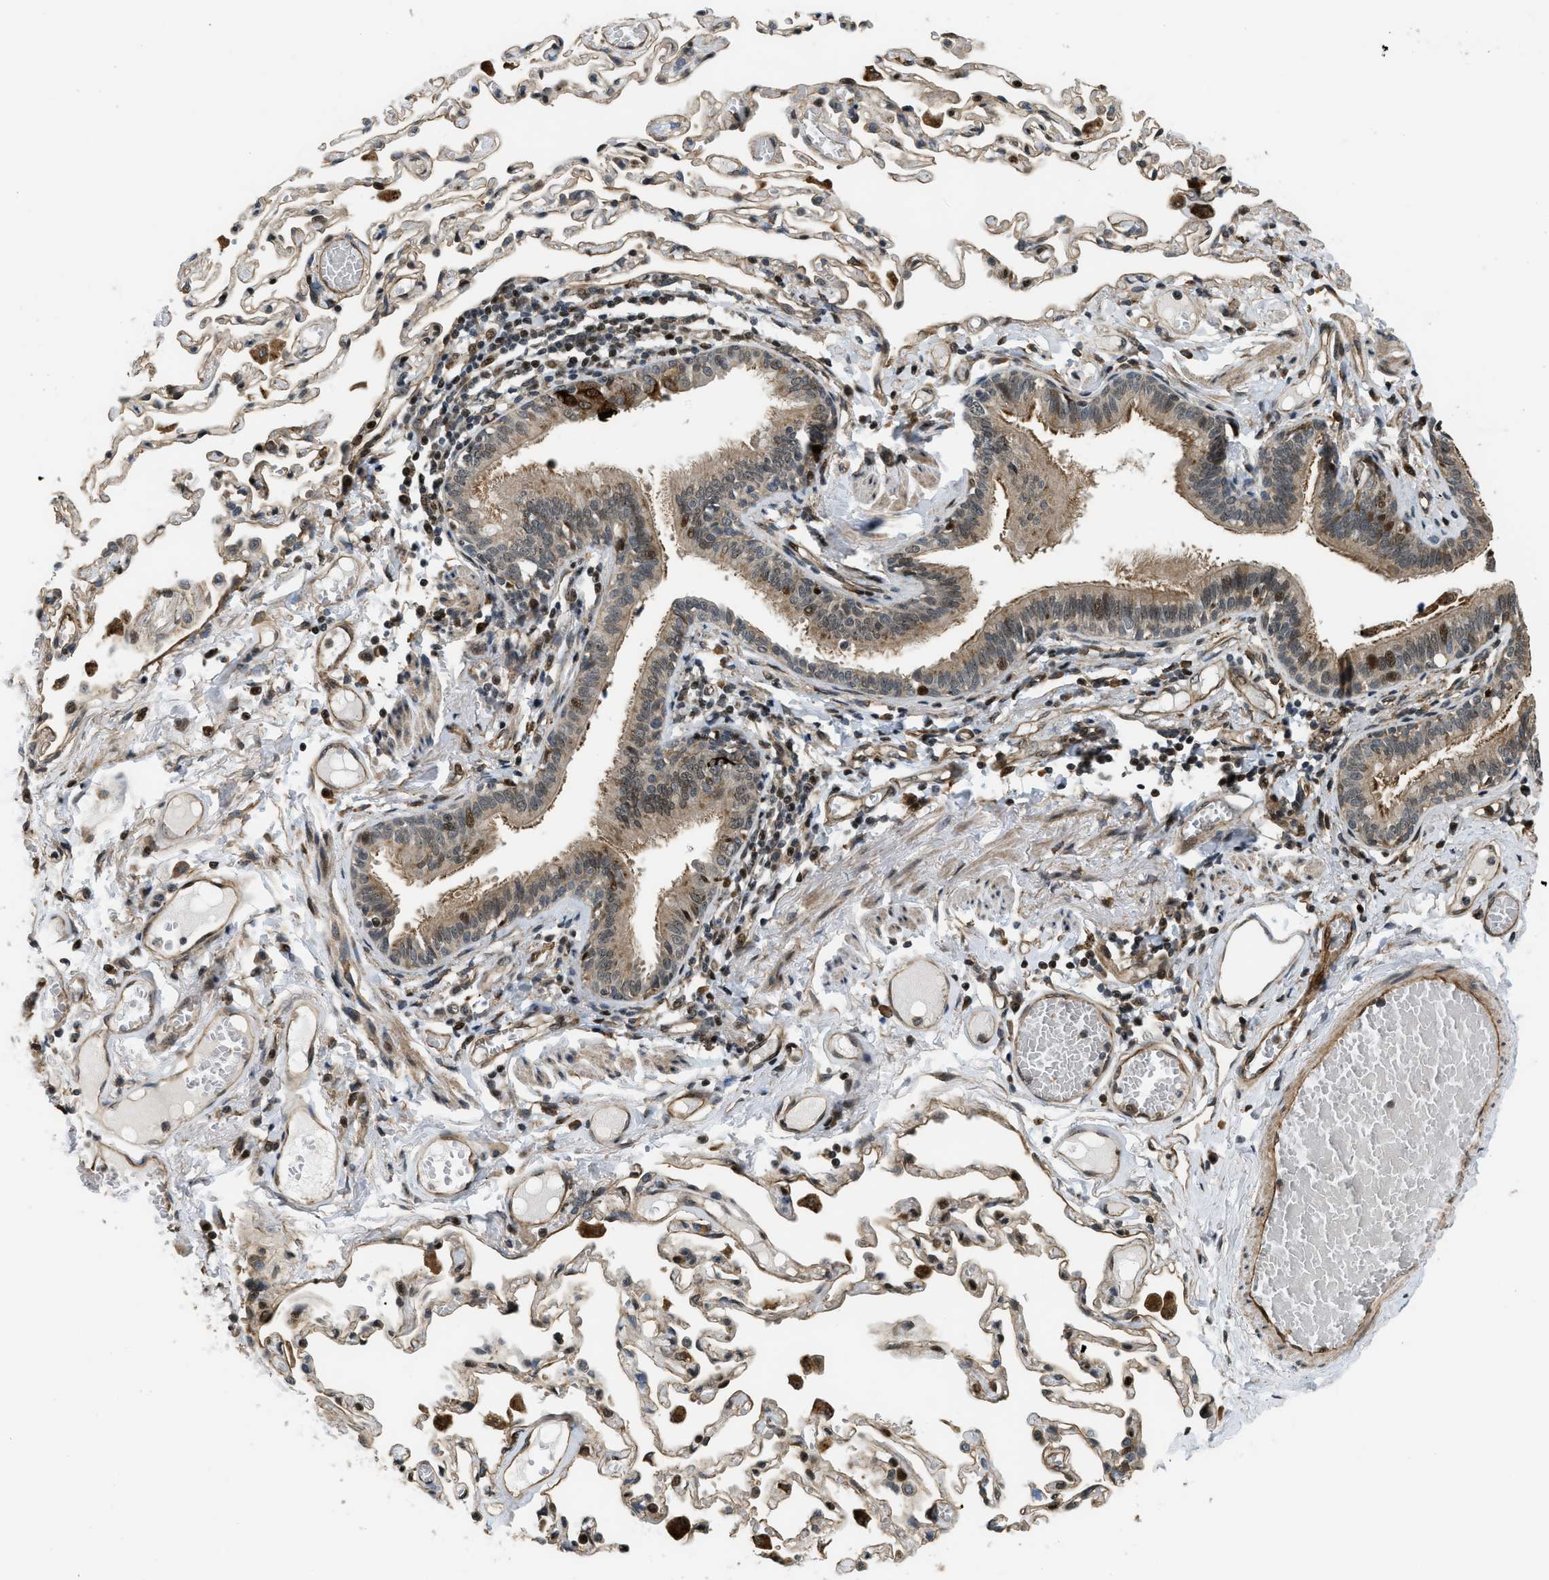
{"staining": {"intensity": "moderate", "quantity": "<25%", "location": "cytoplasmic/membranous,nuclear"}, "tissue": "bronchus", "cell_type": "Respiratory epithelial cells", "image_type": "normal", "snomed": [{"axis": "morphology", "description": "Normal tissue, NOS"}, {"axis": "morphology", "description": "Inflammation, NOS"}, {"axis": "topography", "description": "Cartilage tissue"}, {"axis": "topography", "description": "Lung"}], "caption": "Bronchus stained for a protein reveals moderate cytoplasmic/membranous,nuclear positivity in respiratory epithelial cells. The staining was performed using DAB, with brown indicating positive protein expression. Nuclei are stained blue with hematoxylin.", "gene": "LTA4H", "patient": {"sex": "male", "age": 71}}